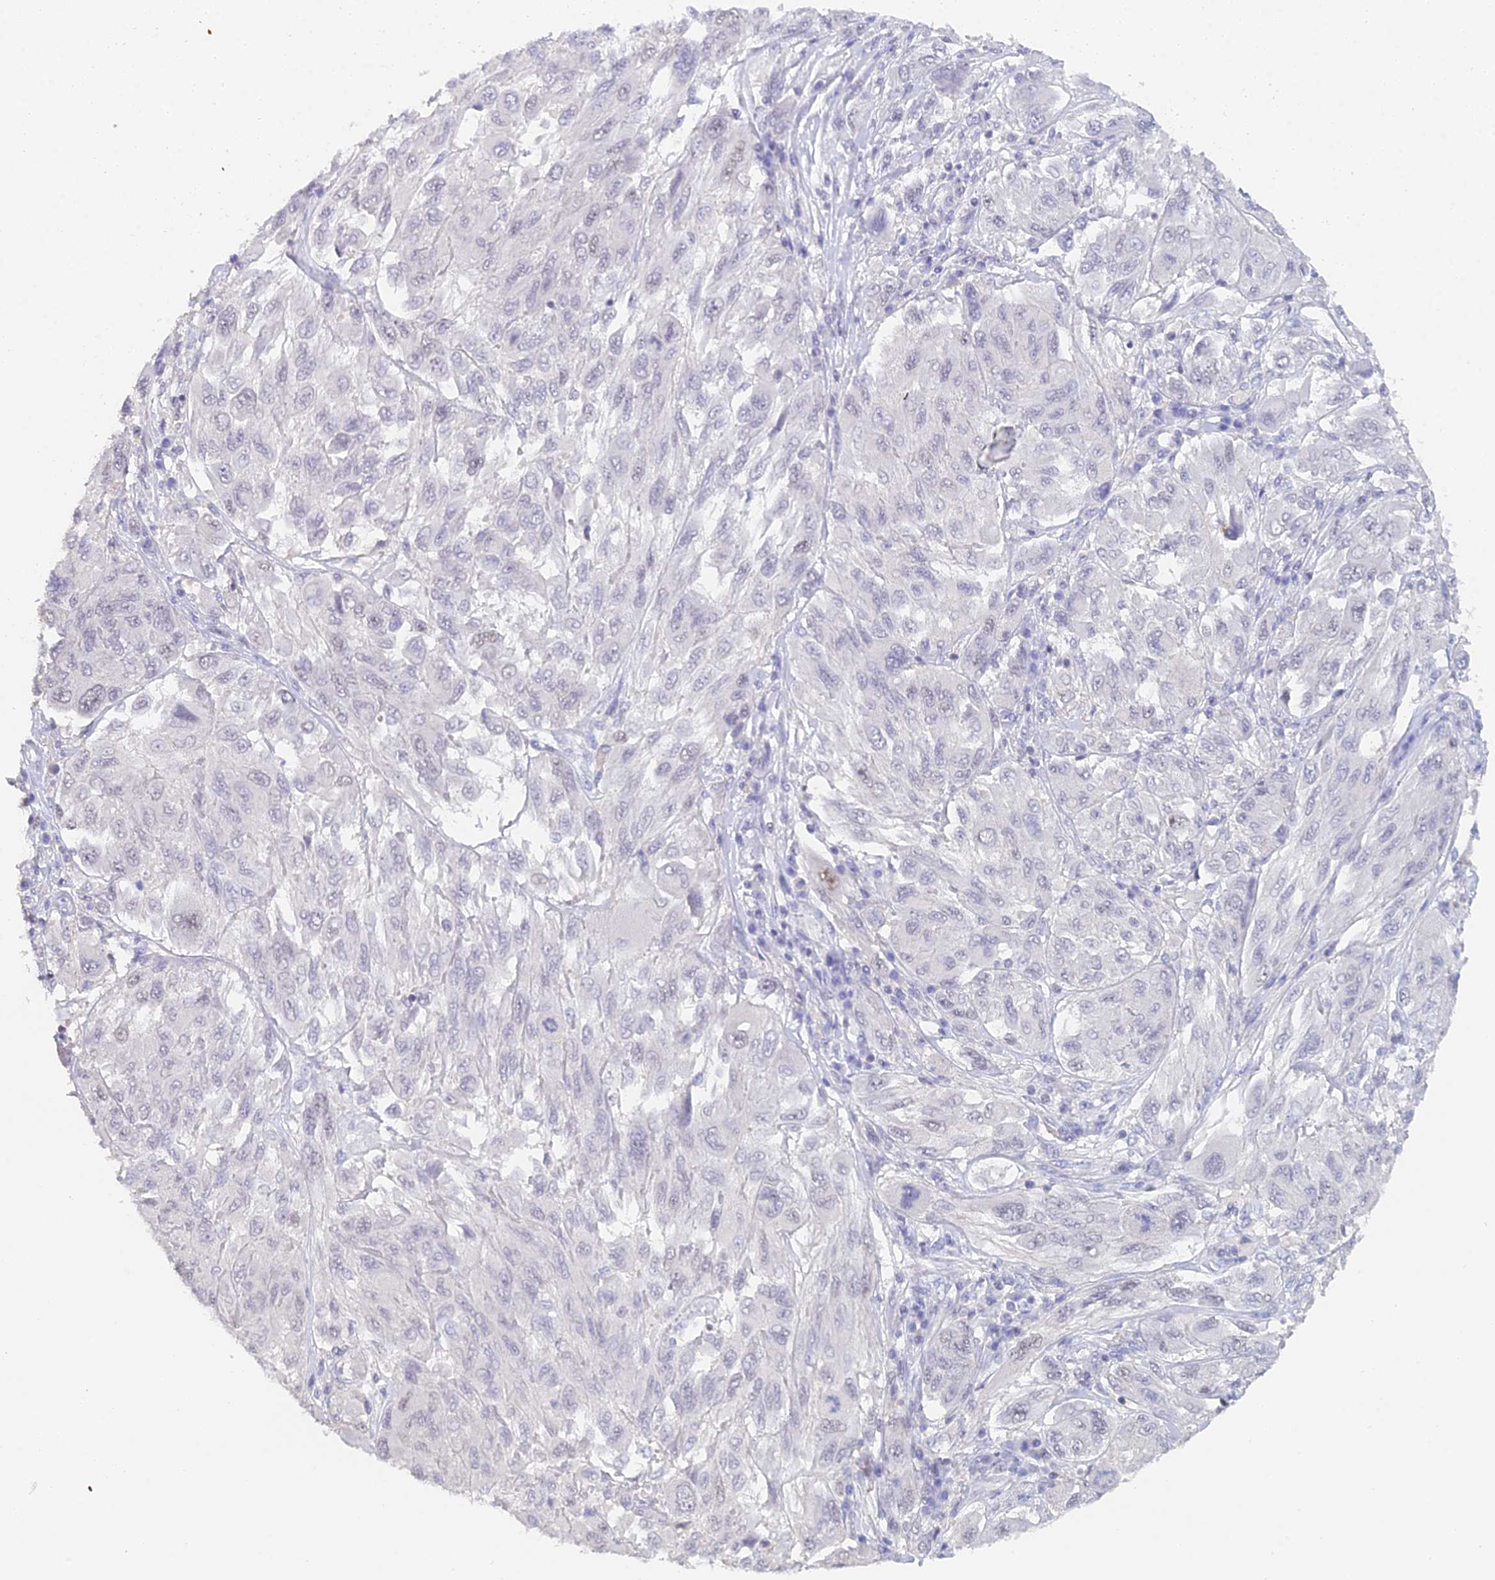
{"staining": {"intensity": "negative", "quantity": "none", "location": "none"}, "tissue": "melanoma", "cell_type": "Tumor cells", "image_type": "cancer", "snomed": [{"axis": "morphology", "description": "Malignant melanoma, NOS"}, {"axis": "topography", "description": "Skin"}], "caption": "Histopathology image shows no significant protein expression in tumor cells of melanoma. Brightfield microscopy of immunohistochemistry stained with DAB (3,3'-diaminobenzidine) (brown) and hematoxylin (blue), captured at high magnification.", "gene": "MCM2", "patient": {"sex": "female", "age": 91}}